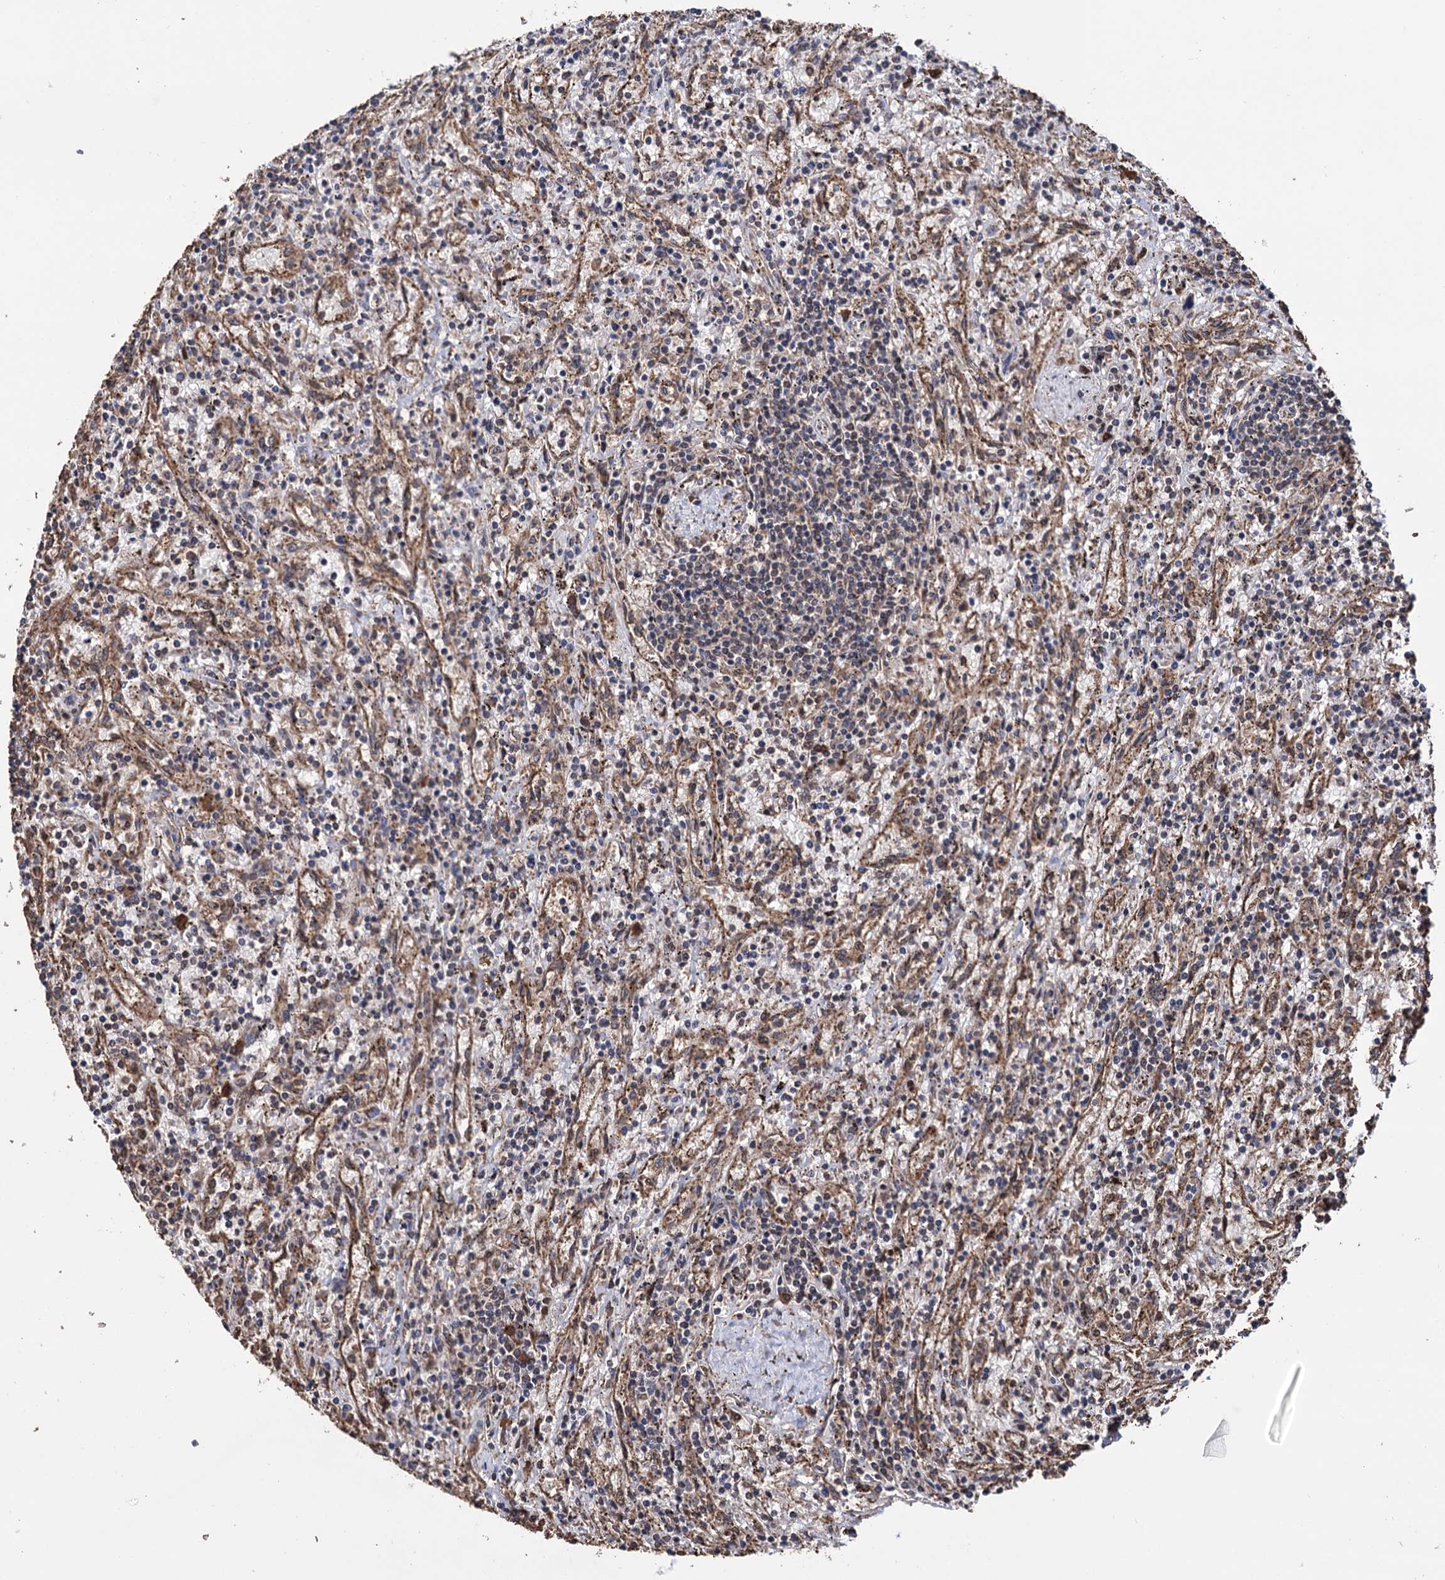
{"staining": {"intensity": "negative", "quantity": "none", "location": "none"}, "tissue": "lymphoma", "cell_type": "Tumor cells", "image_type": "cancer", "snomed": [{"axis": "morphology", "description": "Malignant lymphoma, non-Hodgkin's type, Low grade"}, {"axis": "topography", "description": "Spleen"}], "caption": "Lymphoma was stained to show a protein in brown. There is no significant positivity in tumor cells.", "gene": "TBC1D12", "patient": {"sex": "male", "age": 76}}